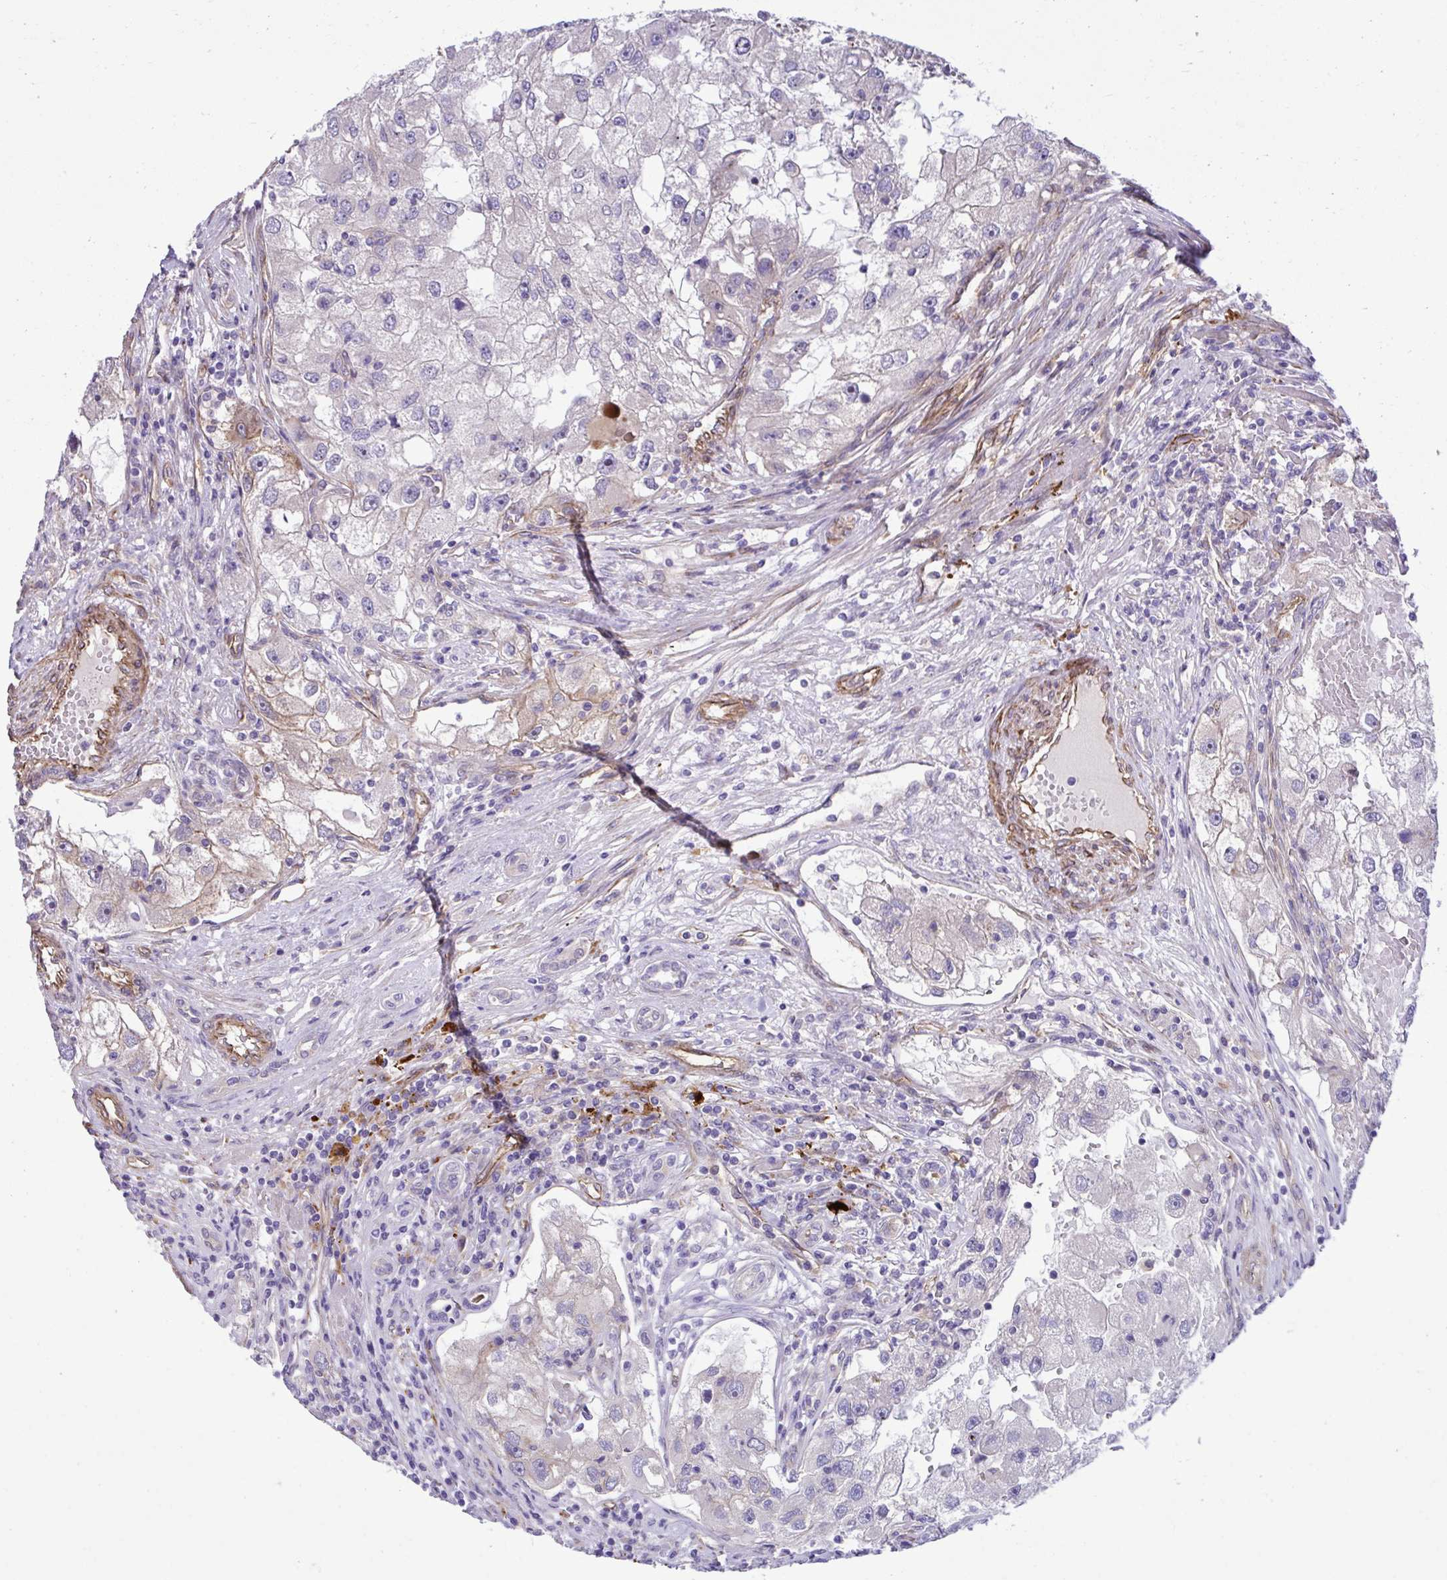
{"staining": {"intensity": "negative", "quantity": "none", "location": "none"}, "tissue": "renal cancer", "cell_type": "Tumor cells", "image_type": "cancer", "snomed": [{"axis": "morphology", "description": "Adenocarcinoma, NOS"}, {"axis": "topography", "description": "Kidney"}], "caption": "High magnification brightfield microscopy of adenocarcinoma (renal) stained with DAB (3,3'-diaminobenzidine) (brown) and counterstained with hematoxylin (blue): tumor cells show no significant expression. (DAB (3,3'-diaminobenzidine) immunohistochemistry, high magnification).", "gene": "TRIM52", "patient": {"sex": "male", "age": 63}}